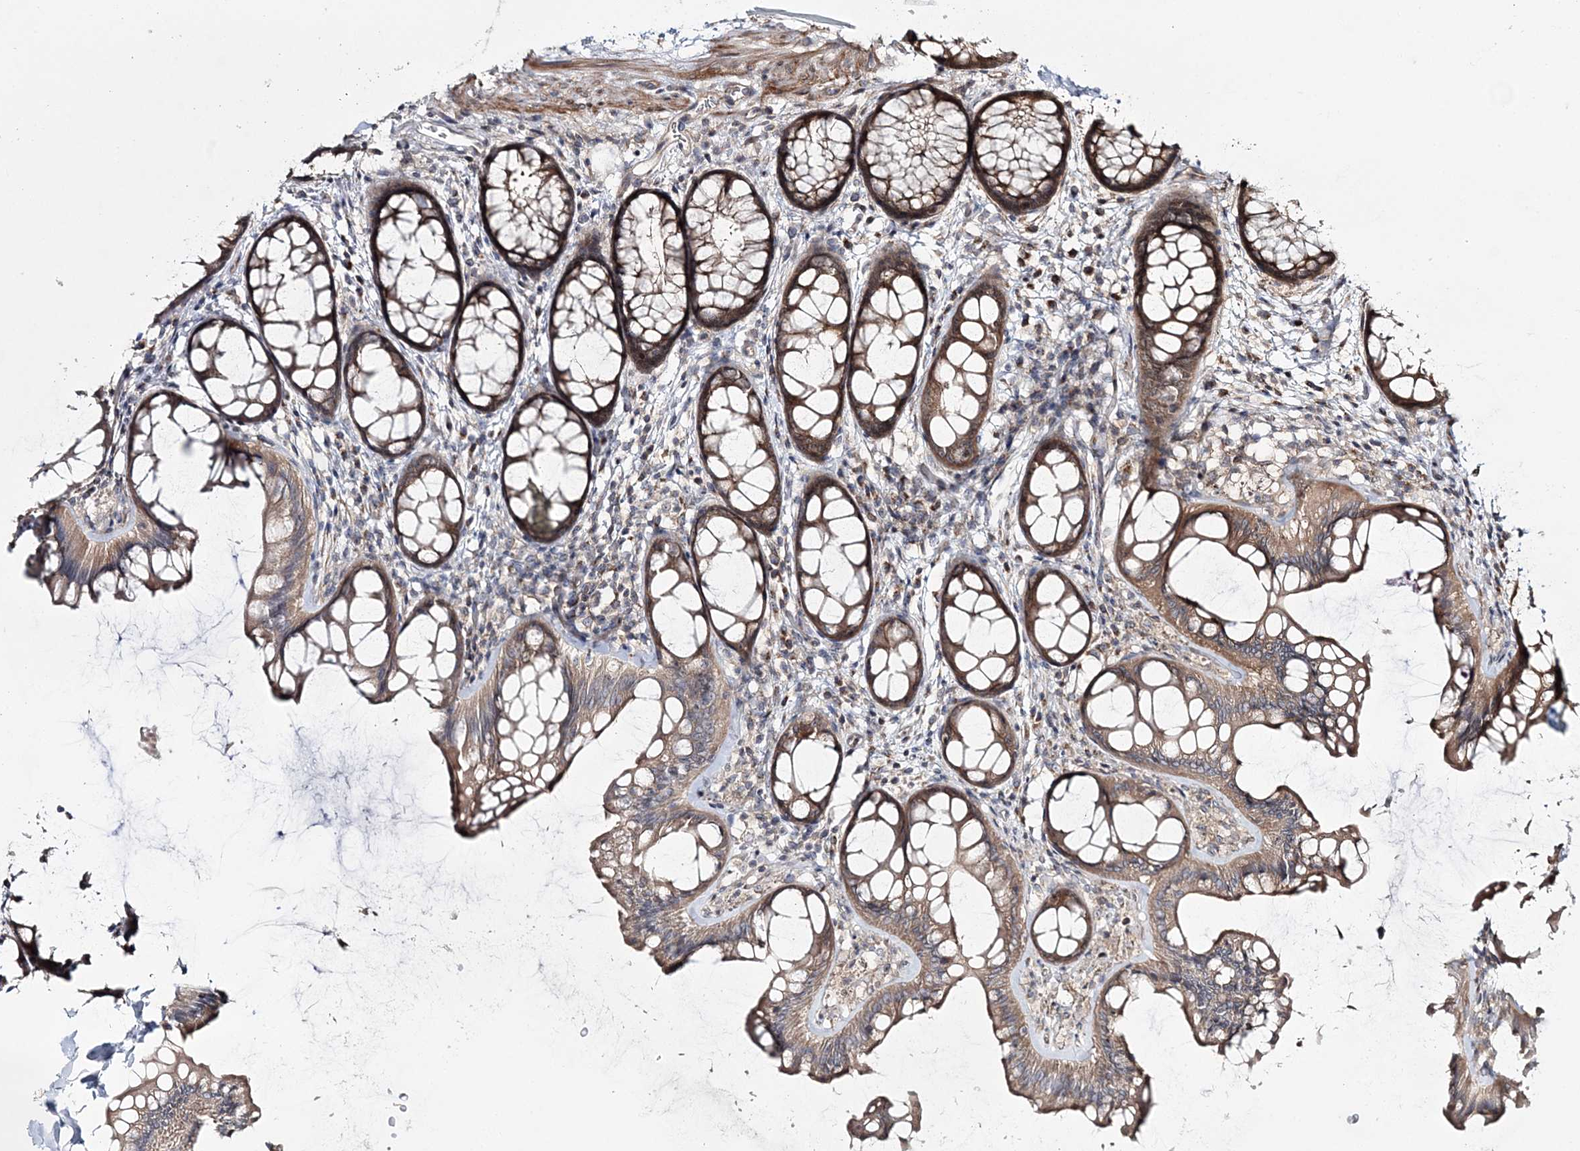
{"staining": {"intensity": "moderate", "quantity": ">75%", "location": "cytoplasmic/membranous"}, "tissue": "colon", "cell_type": "Endothelial cells", "image_type": "normal", "snomed": [{"axis": "morphology", "description": "Normal tissue, NOS"}, {"axis": "topography", "description": "Colon"}], "caption": "Normal colon shows moderate cytoplasmic/membranous positivity in approximately >75% of endothelial cells The staining was performed using DAB, with brown indicating positive protein expression. Nuclei are stained blue with hematoxylin..", "gene": "MOCS2", "patient": {"sex": "female", "age": 82}}